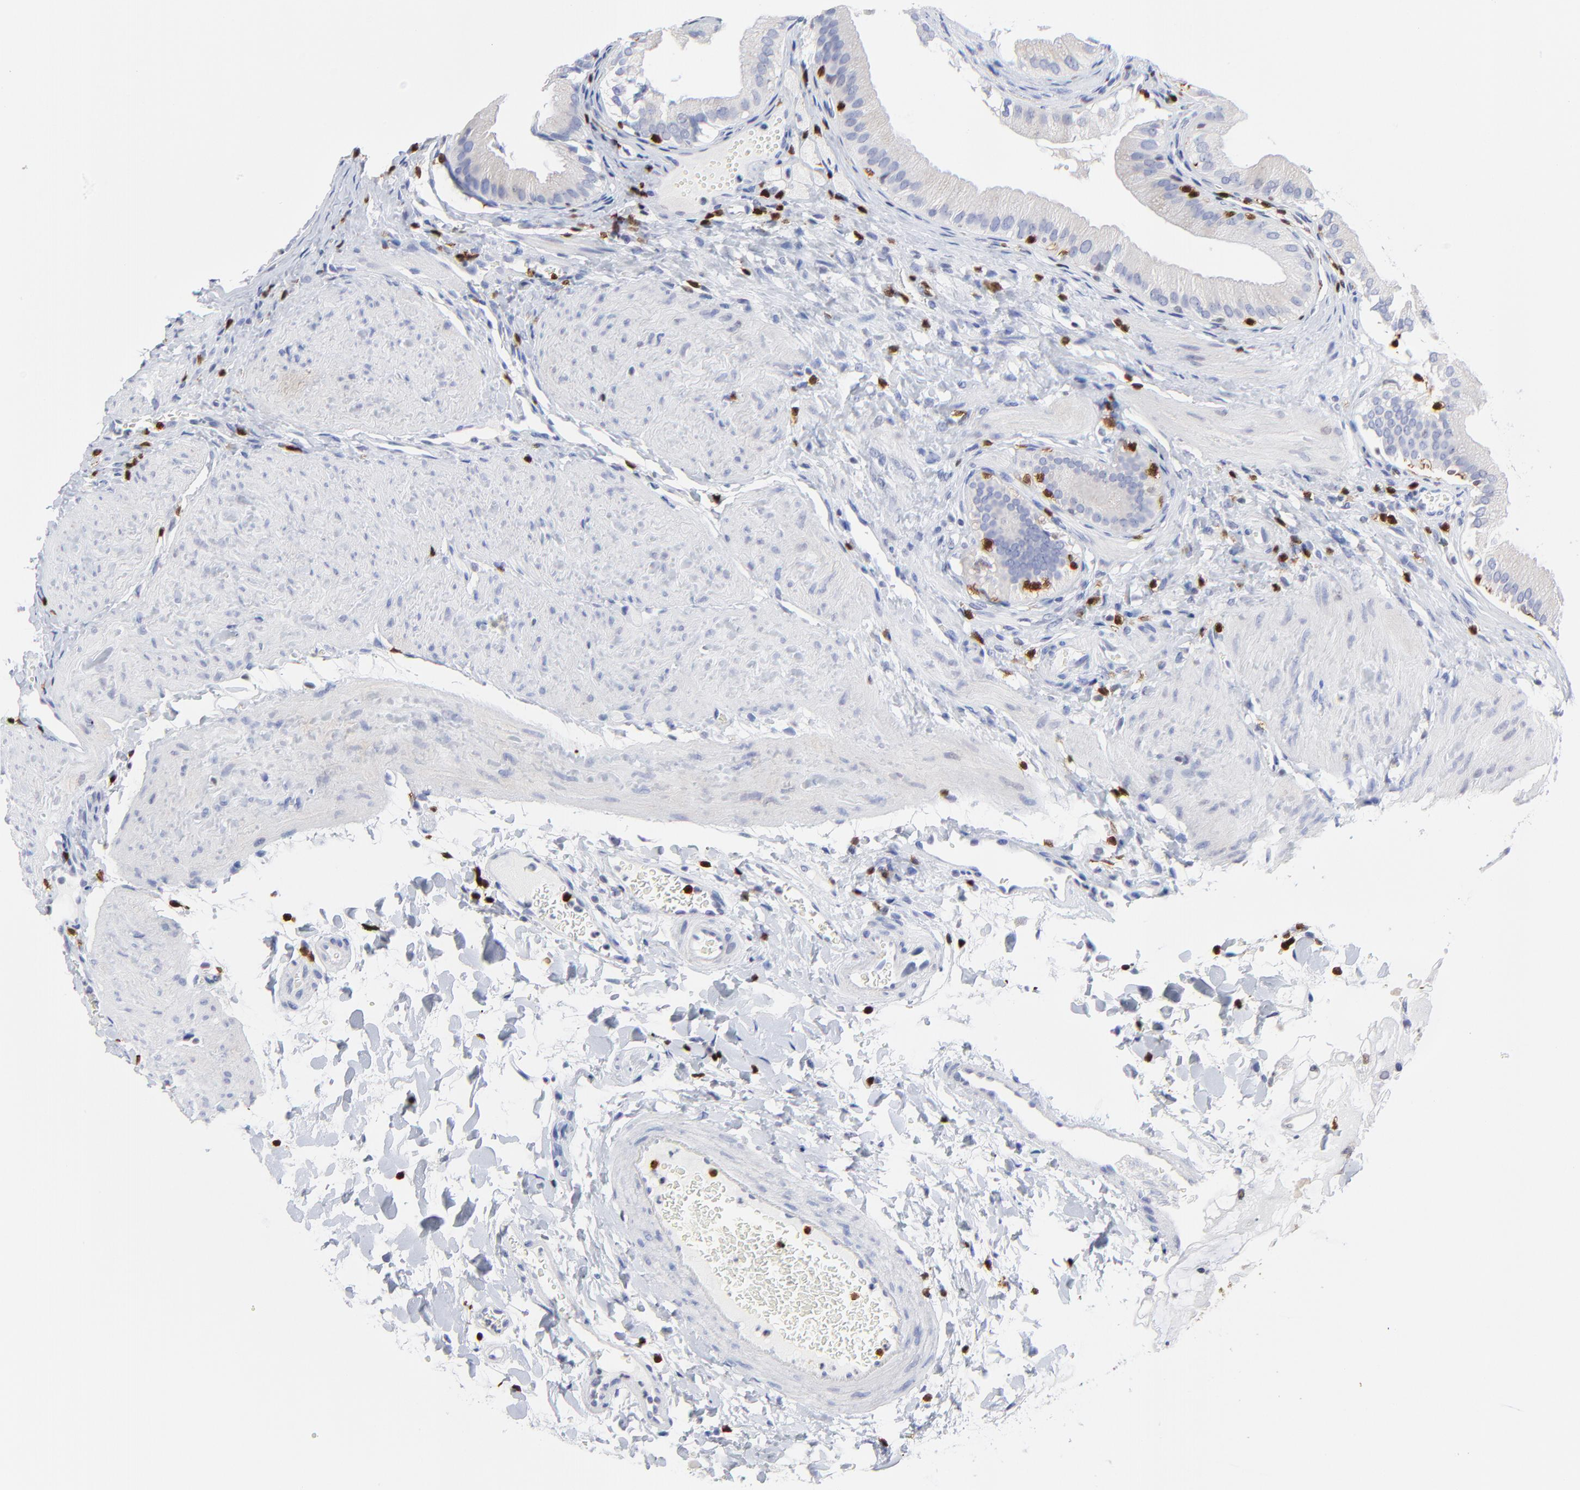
{"staining": {"intensity": "weak", "quantity": "<25%", "location": "cytoplasmic/membranous"}, "tissue": "gallbladder", "cell_type": "Glandular cells", "image_type": "normal", "snomed": [{"axis": "morphology", "description": "Normal tissue, NOS"}, {"axis": "topography", "description": "Gallbladder"}], "caption": "High magnification brightfield microscopy of normal gallbladder stained with DAB (brown) and counterstained with hematoxylin (blue): glandular cells show no significant positivity. (Brightfield microscopy of DAB IHC at high magnification).", "gene": "ZAP70", "patient": {"sex": "female", "age": 24}}